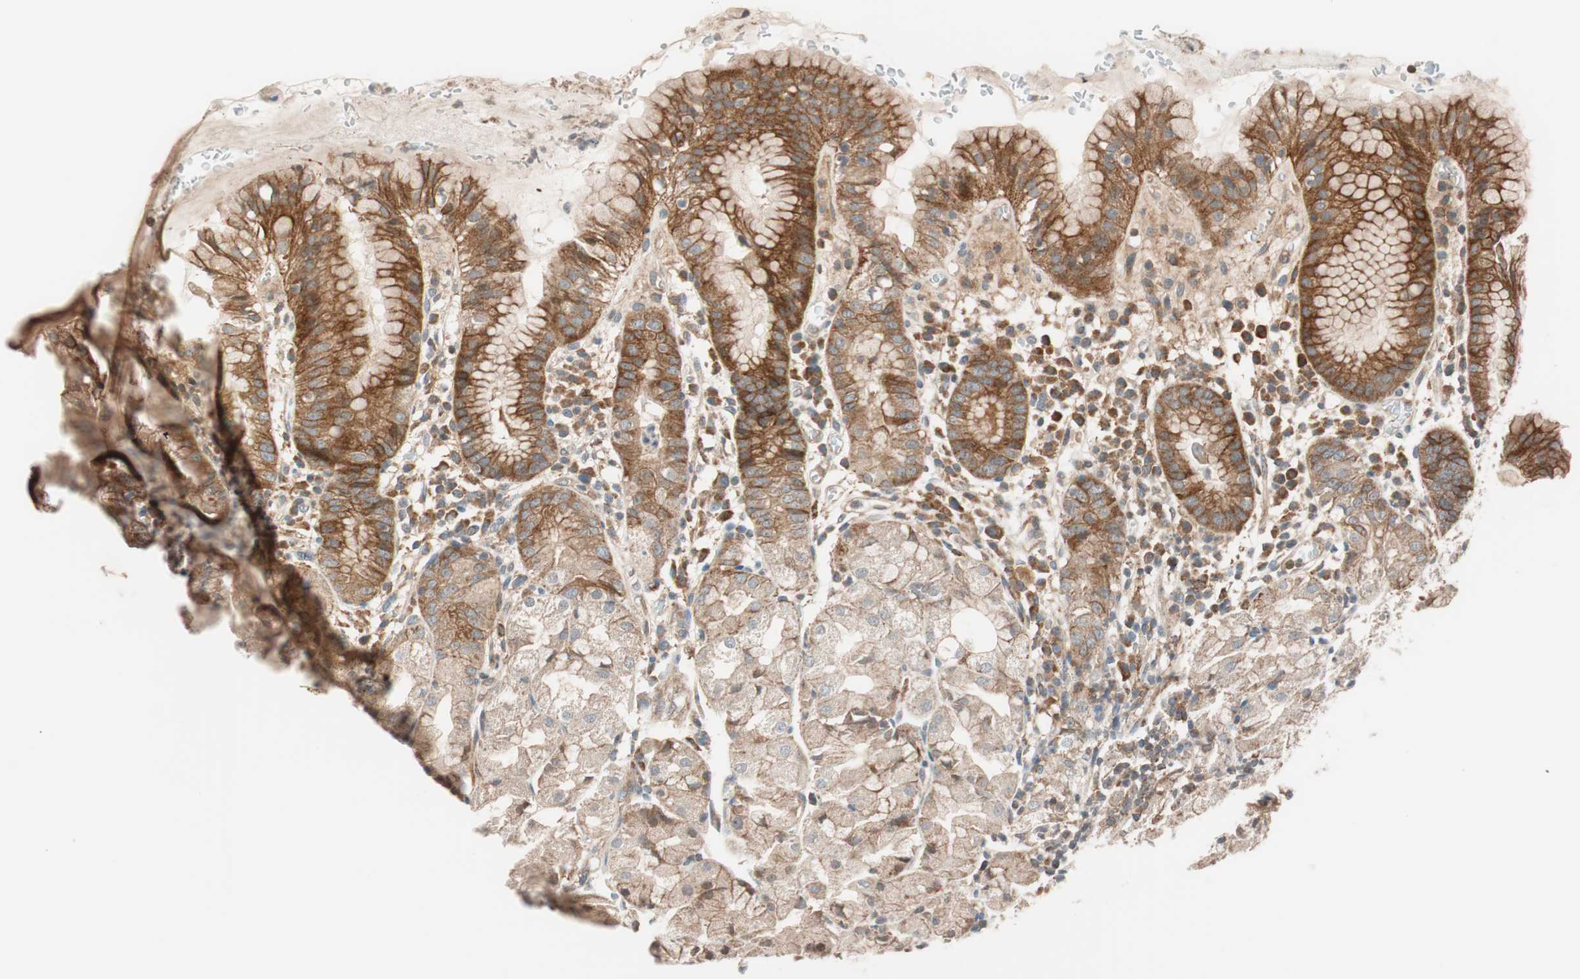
{"staining": {"intensity": "strong", "quantity": ">75%", "location": "cytoplasmic/membranous"}, "tissue": "stomach", "cell_type": "Glandular cells", "image_type": "normal", "snomed": [{"axis": "morphology", "description": "Normal tissue, NOS"}, {"axis": "topography", "description": "Stomach"}, {"axis": "topography", "description": "Stomach, lower"}], "caption": "This micrograph exhibits benign stomach stained with IHC to label a protein in brown. The cytoplasmic/membranous of glandular cells show strong positivity for the protein. Nuclei are counter-stained blue.", "gene": "ABI1", "patient": {"sex": "female", "age": 75}}